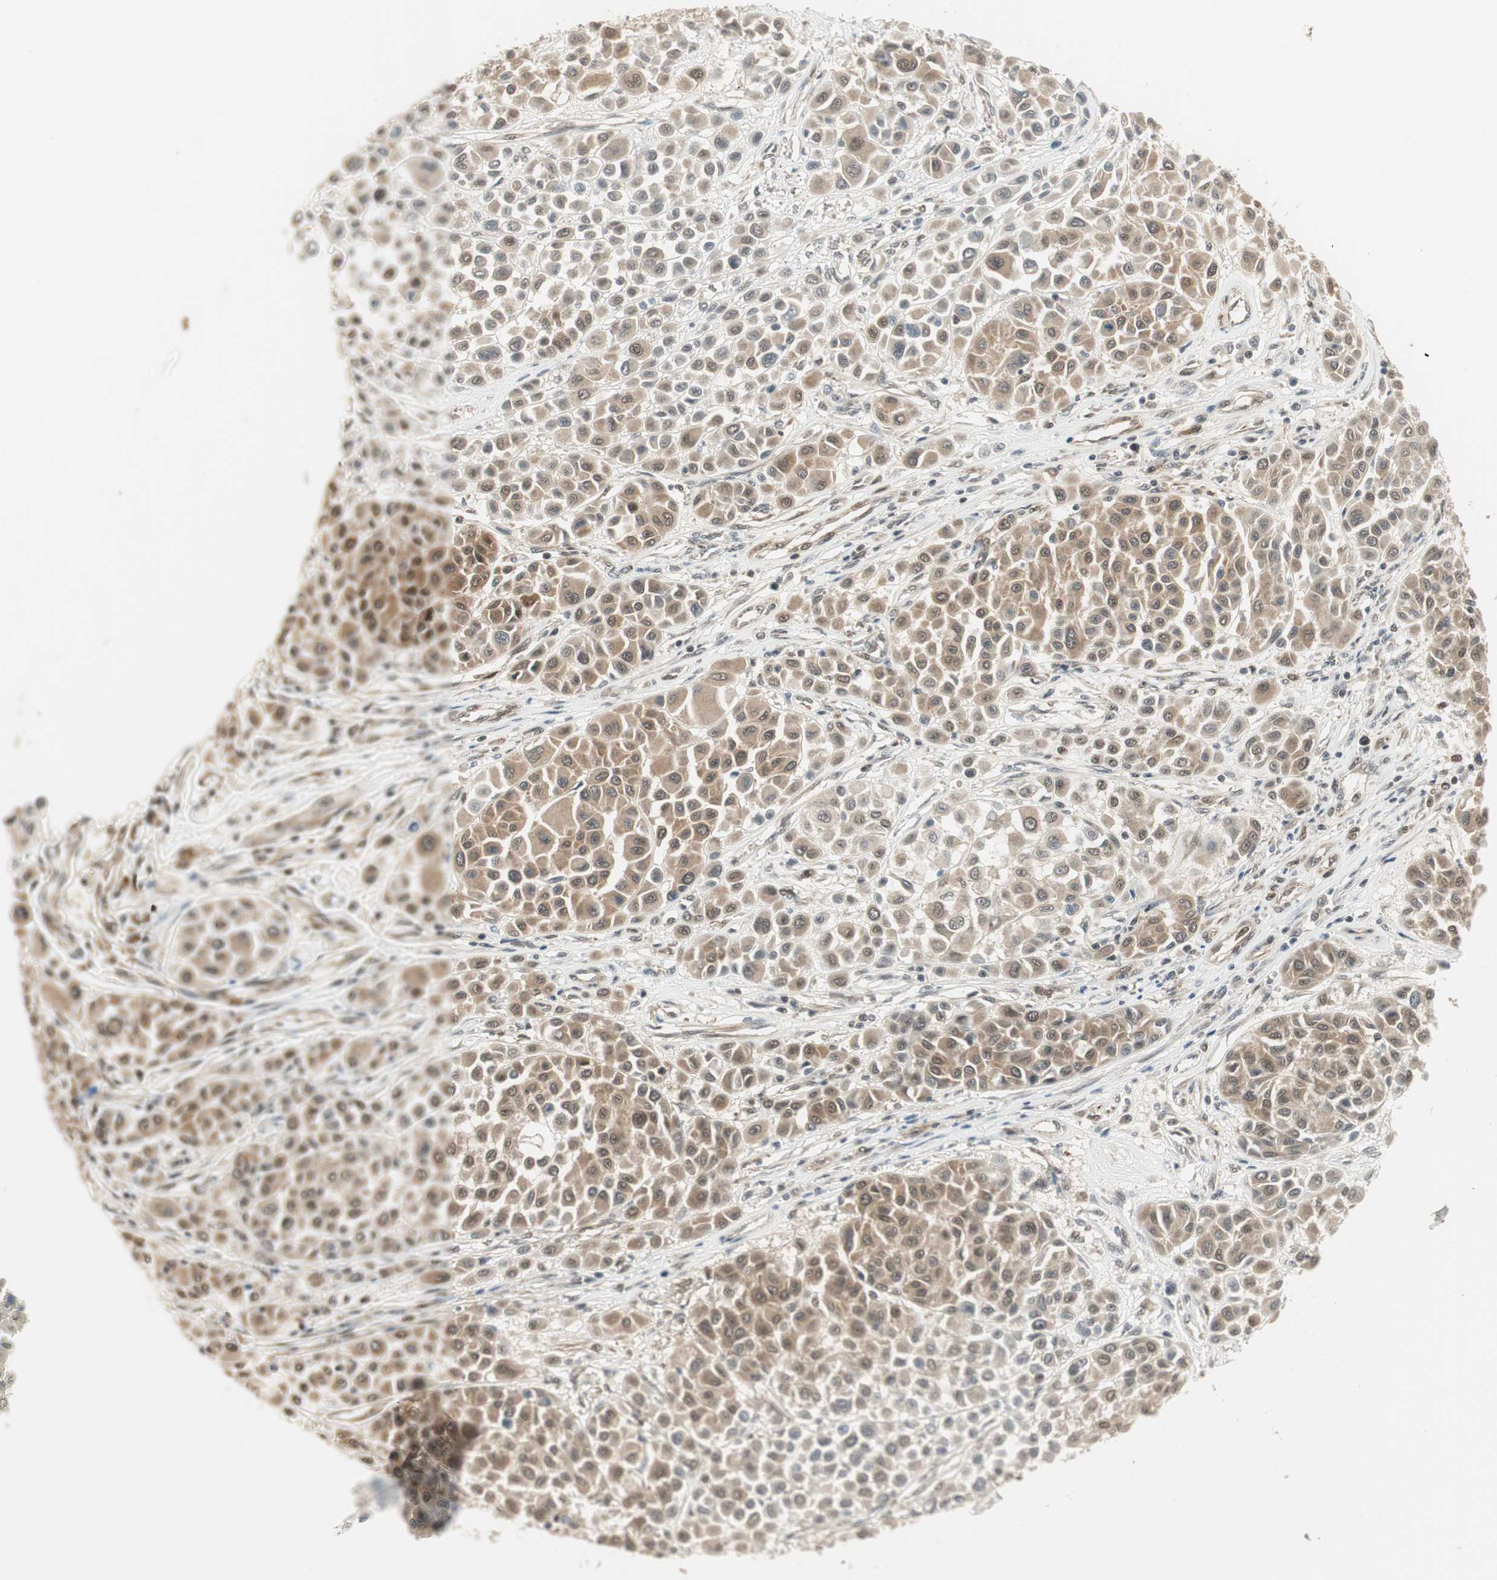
{"staining": {"intensity": "weak", "quantity": "25%-75%", "location": "cytoplasmic/membranous"}, "tissue": "melanoma", "cell_type": "Tumor cells", "image_type": "cancer", "snomed": [{"axis": "morphology", "description": "Malignant melanoma, Metastatic site"}, {"axis": "topography", "description": "Soft tissue"}], "caption": "Weak cytoplasmic/membranous protein staining is appreciated in about 25%-75% of tumor cells in melanoma.", "gene": "IPO5", "patient": {"sex": "male", "age": 41}}